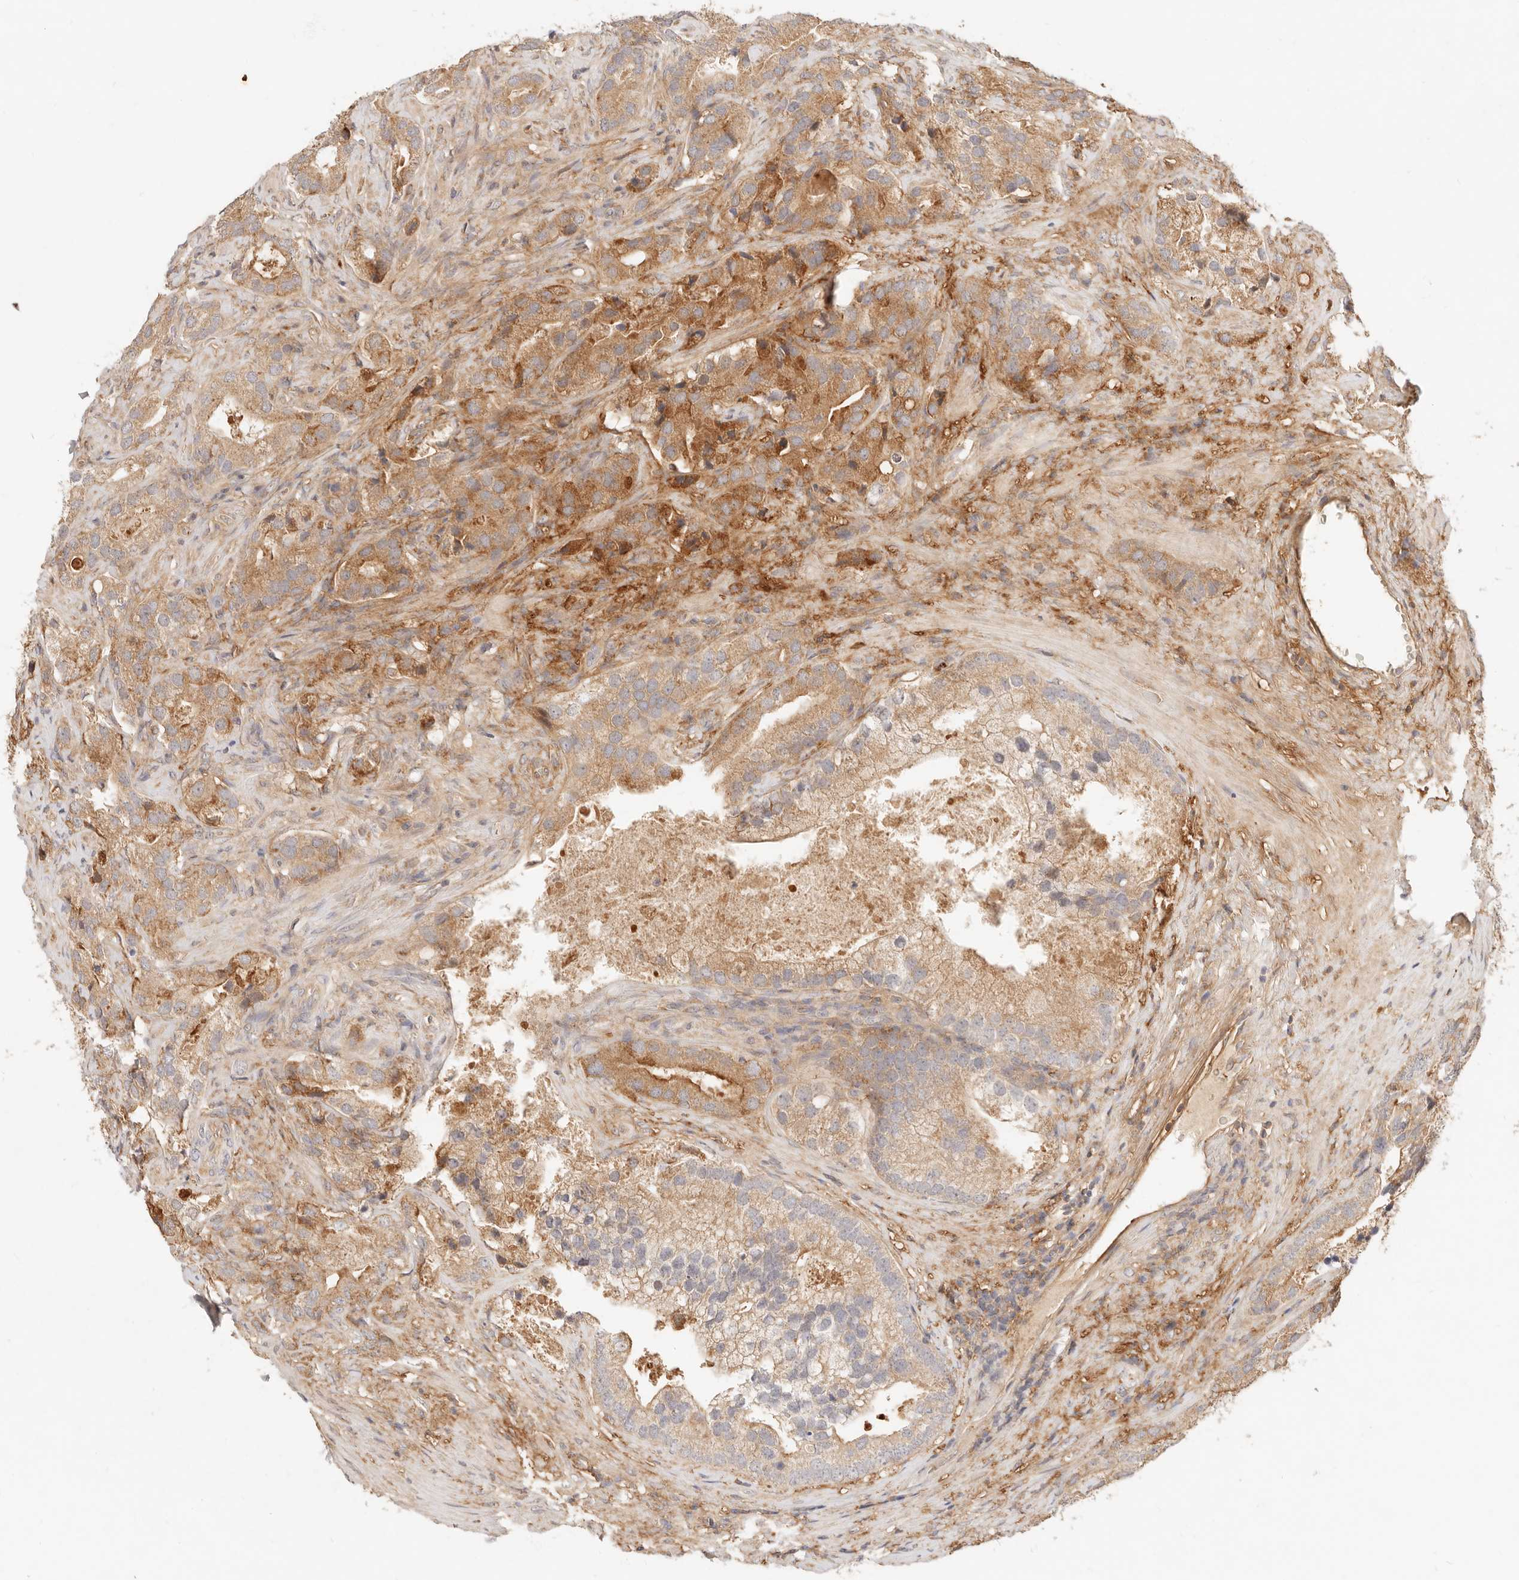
{"staining": {"intensity": "moderate", "quantity": ">75%", "location": "cytoplasmic/membranous"}, "tissue": "prostate cancer", "cell_type": "Tumor cells", "image_type": "cancer", "snomed": [{"axis": "morphology", "description": "Adenocarcinoma, High grade"}, {"axis": "topography", "description": "Prostate"}], "caption": "Prostate high-grade adenocarcinoma tissue exhibits moderate cytoplasmic/membranous expression in approximately >75% of tumor cells, visualized by immunohistochemistry. (DAB (3,3'-diaminobenzidine) = brown stain, brightfield microscopy at high magnification).", "gene": "UBXN10", "patient": {"sex": "male", "age": 70}}